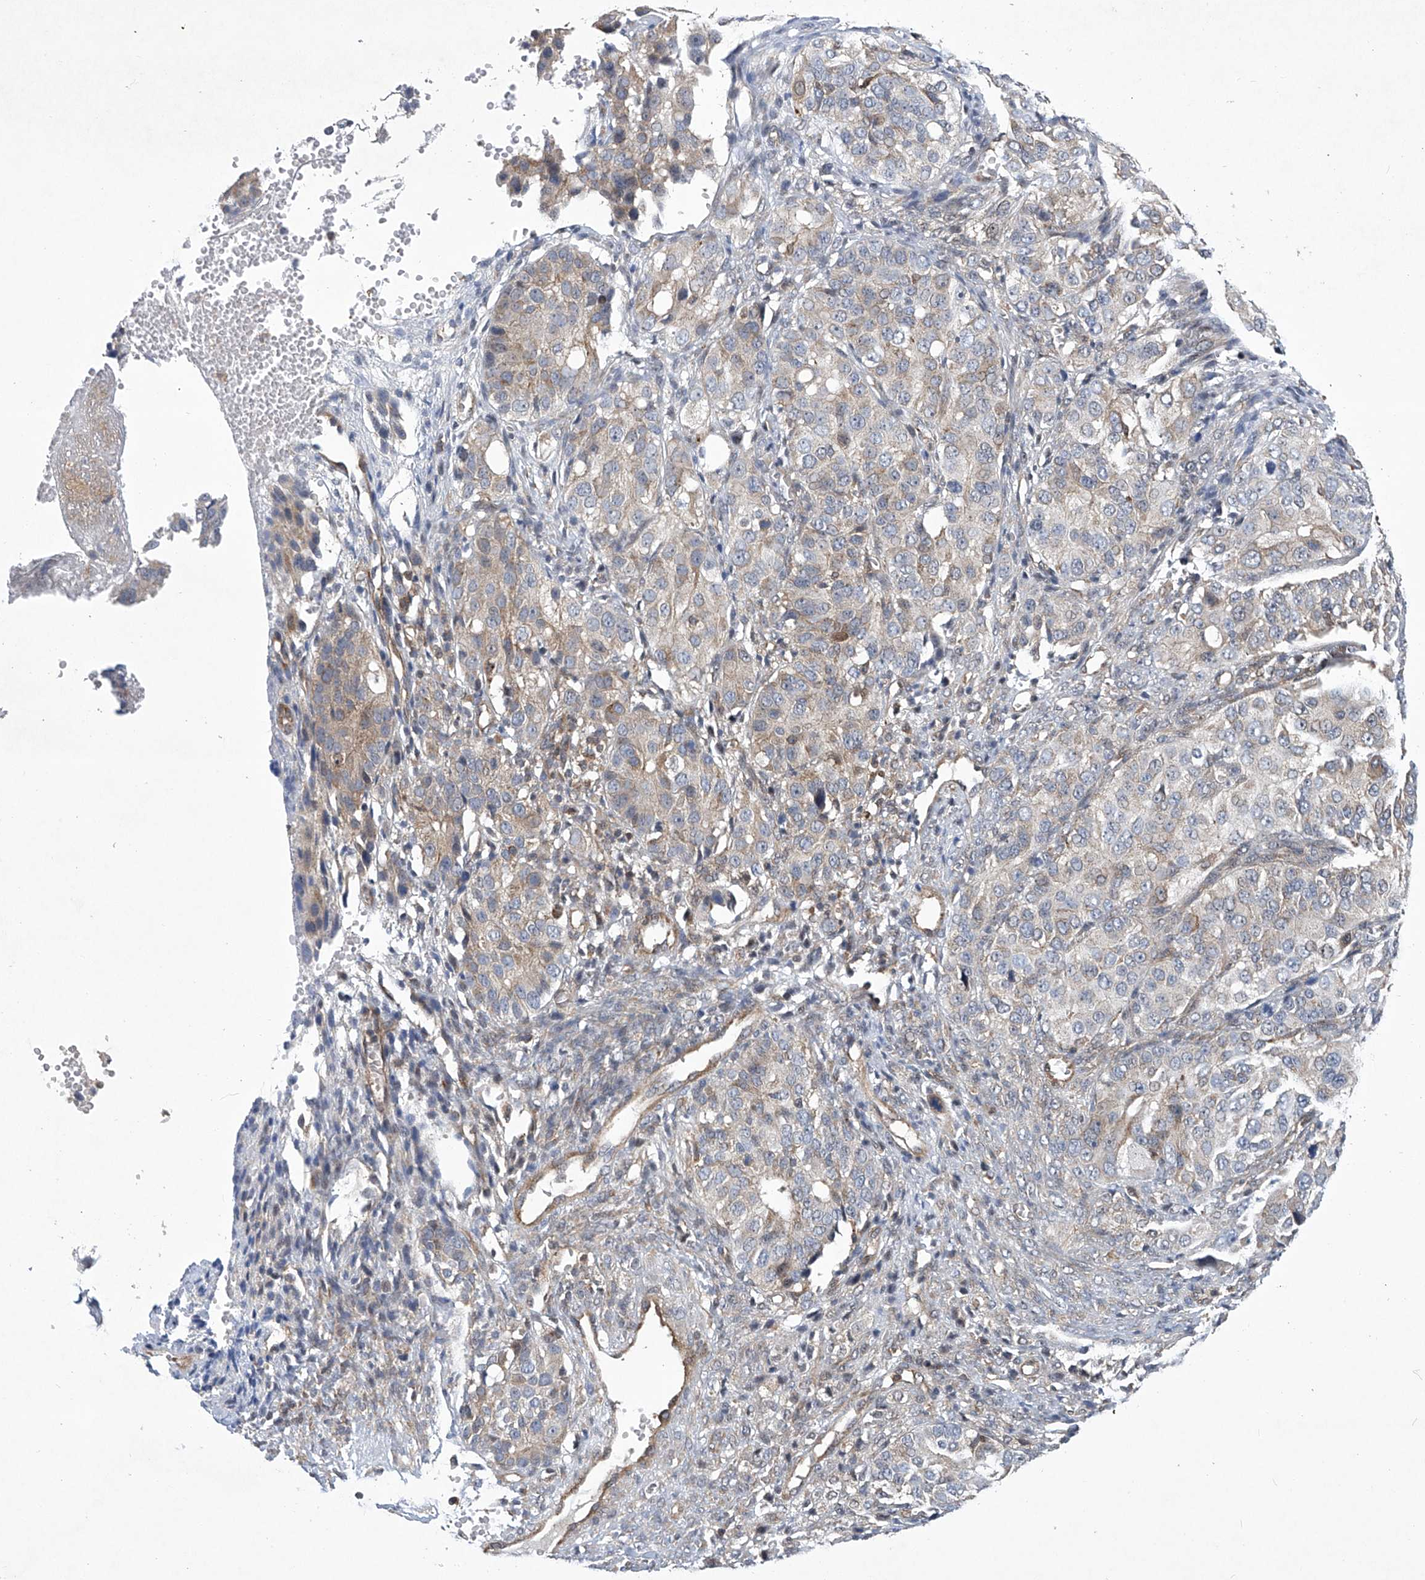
{"staining": {"intensity": "weak", "quantity": "<25%", "location": "cytoplasmic/membranous"}, "tissue": "ovarian cancer", "cell_type": "Tumor cells", "image_type": "cancer", "snomed": [{"axis": "morphology", "description": "Carcinoma, endometroid"}, {"axis": "topography", "description": "Ovary"}], "caption": "DAB immunohistochemical staining of human ovarian cancer demonstrates no significant staining in tumor cells.", "gene": "CISH", "patient": {"sex": "female", "age": 51}}